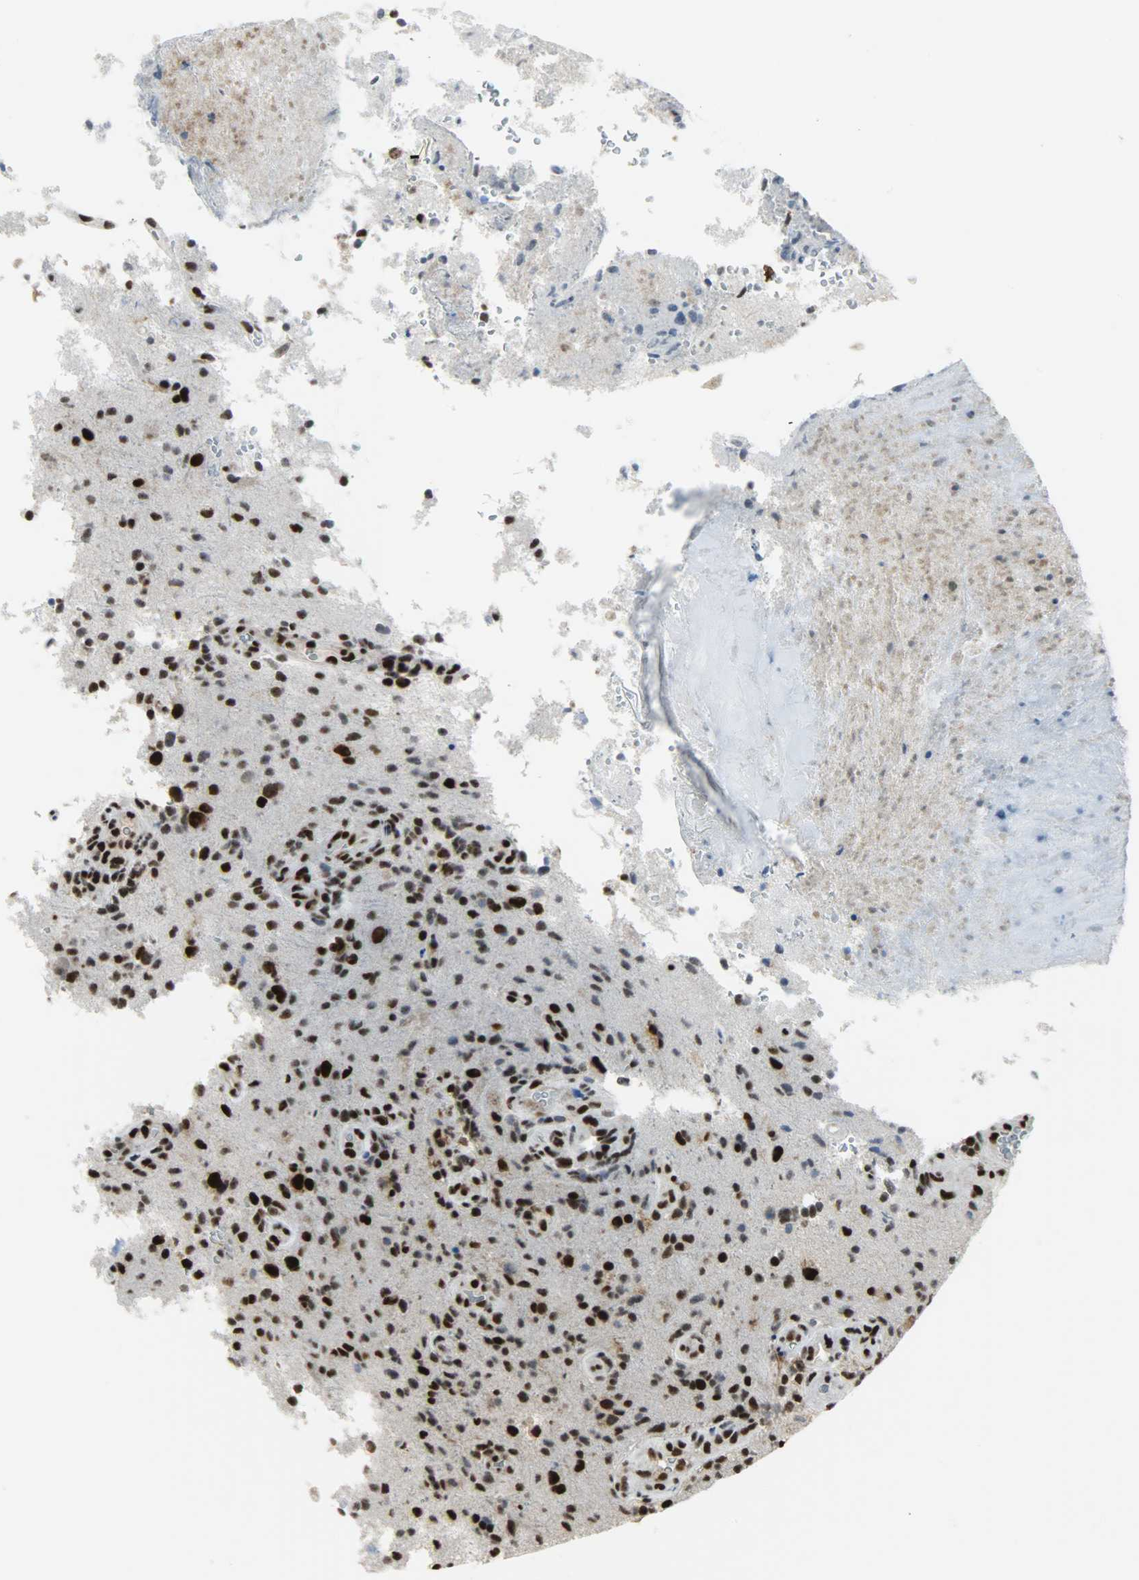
{"staining": {"intensity": "strong", "quantity": ">75%", "location": "nuclear"}, "tissue": "glioma", "cell_type": "Tumor cells", "image_type": "cancer", "snomed": [{"axis": "morphology", "description": "Normal tissue, NOS"}, {"axis": "morphology", "description": "Glioma, malignant, High grade"}, {"axis": "topography", "description": "Cerebral cortex"}], "caption": "Immunohistochemistry image of glioma stained for a protein (brown), which exhibits high levels of strong nuclear staining in approximately >75% of tumor cells.", "gene": "SSB", "patient": {"sex": "male", "age": 75}}